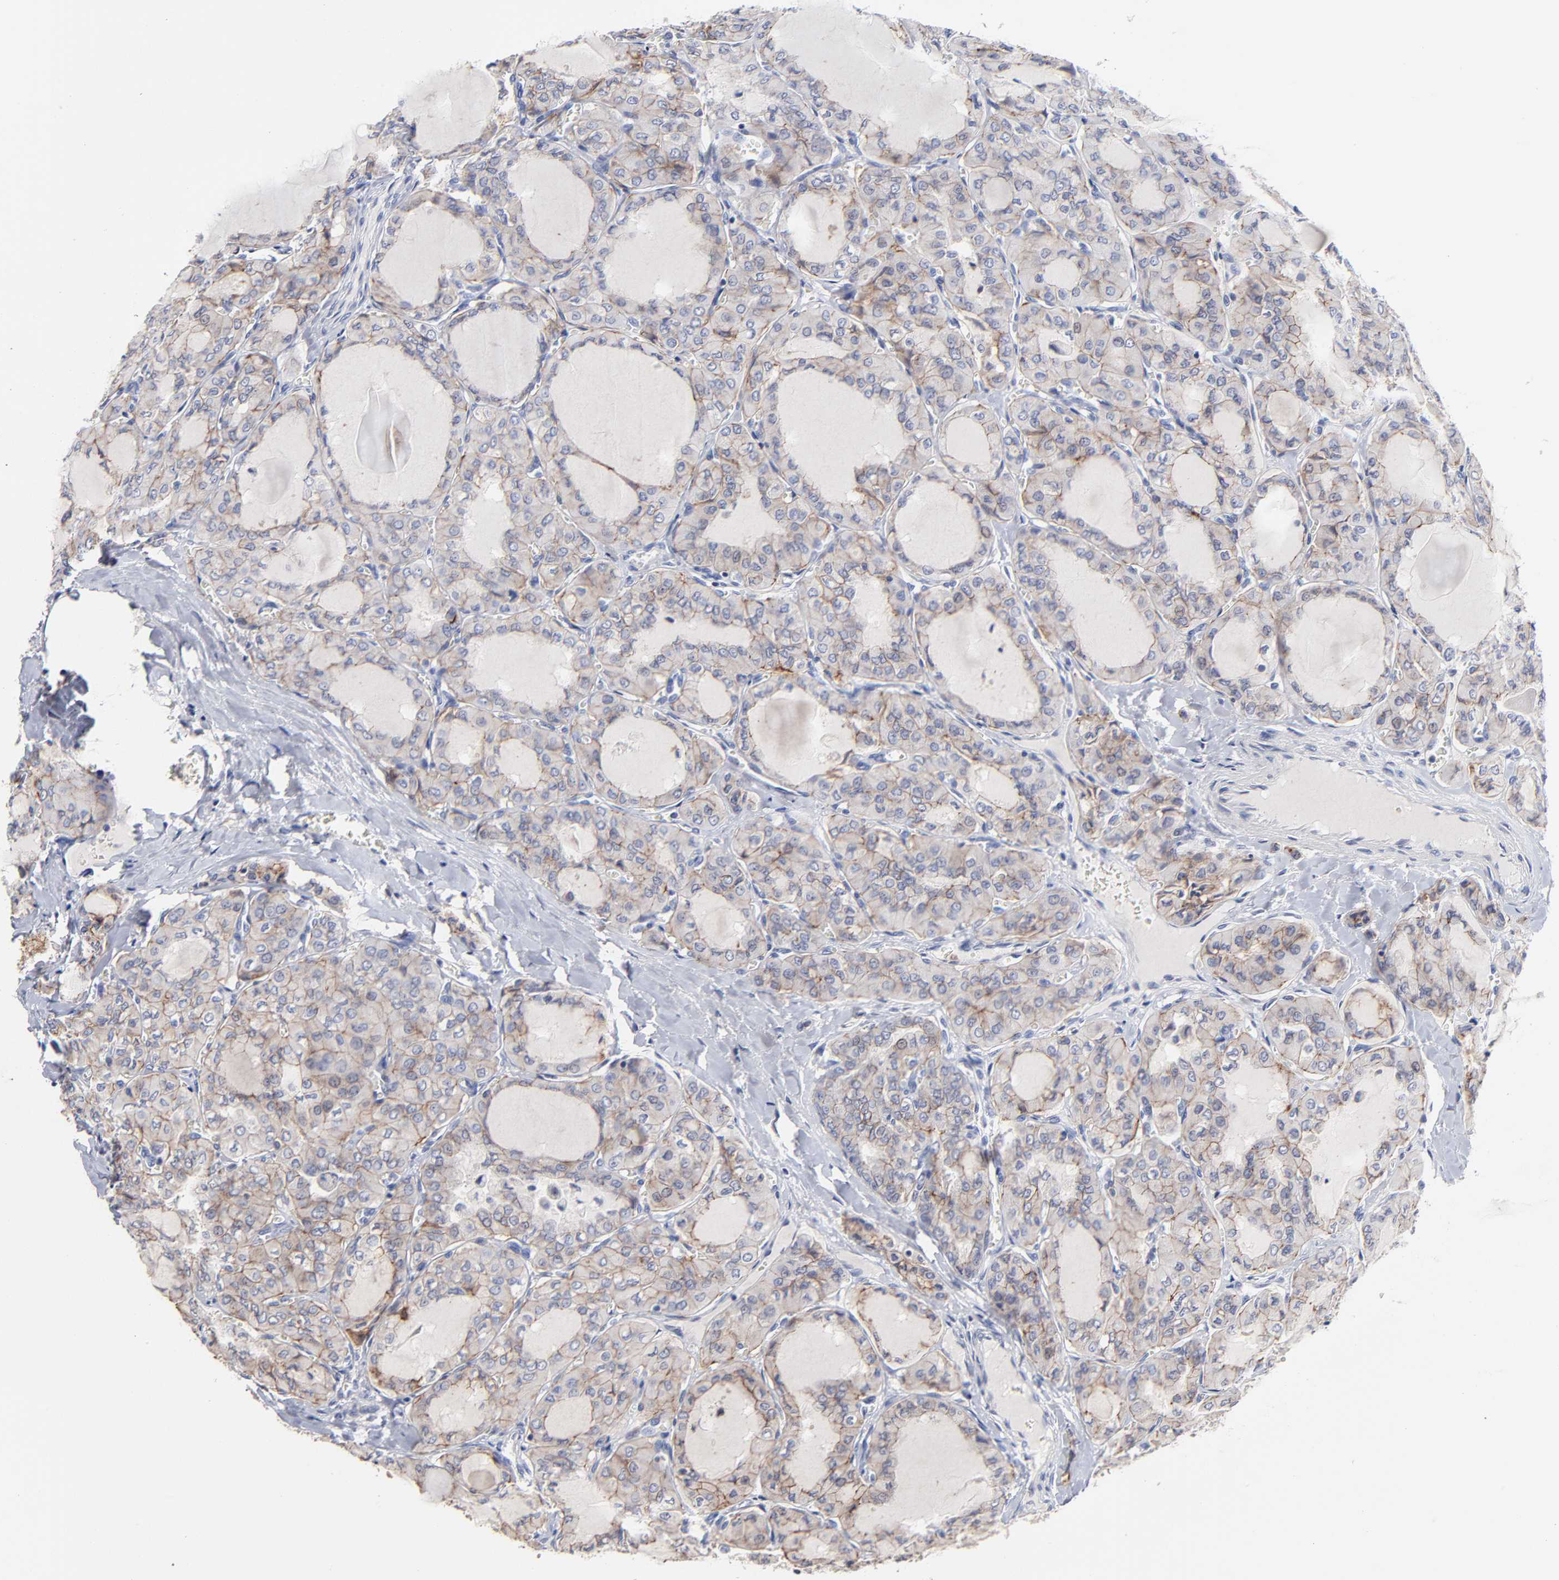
{"staining": {"intensity": "negative", "quantity": "none", "location": "none"}, "tissue": "thyroid cancer", "cell_type": "Tumor cells", "image_type": "cancer", "snomed": [{"axis": "morphology", "description": "Papillary adenocarcinoma, NOS"}, {"axis": "topography", "description": "Thyroid gland"}], "caption": "This histopathology image is of thyroid papillary adenocarcinoma stained with immunohistochemistry to label a protein in brown with the nuclei are counter-stained blue. There is no expression in tumor cells.", "gene": "CXADR", "patient": {"sex": "male", "age": 20}}